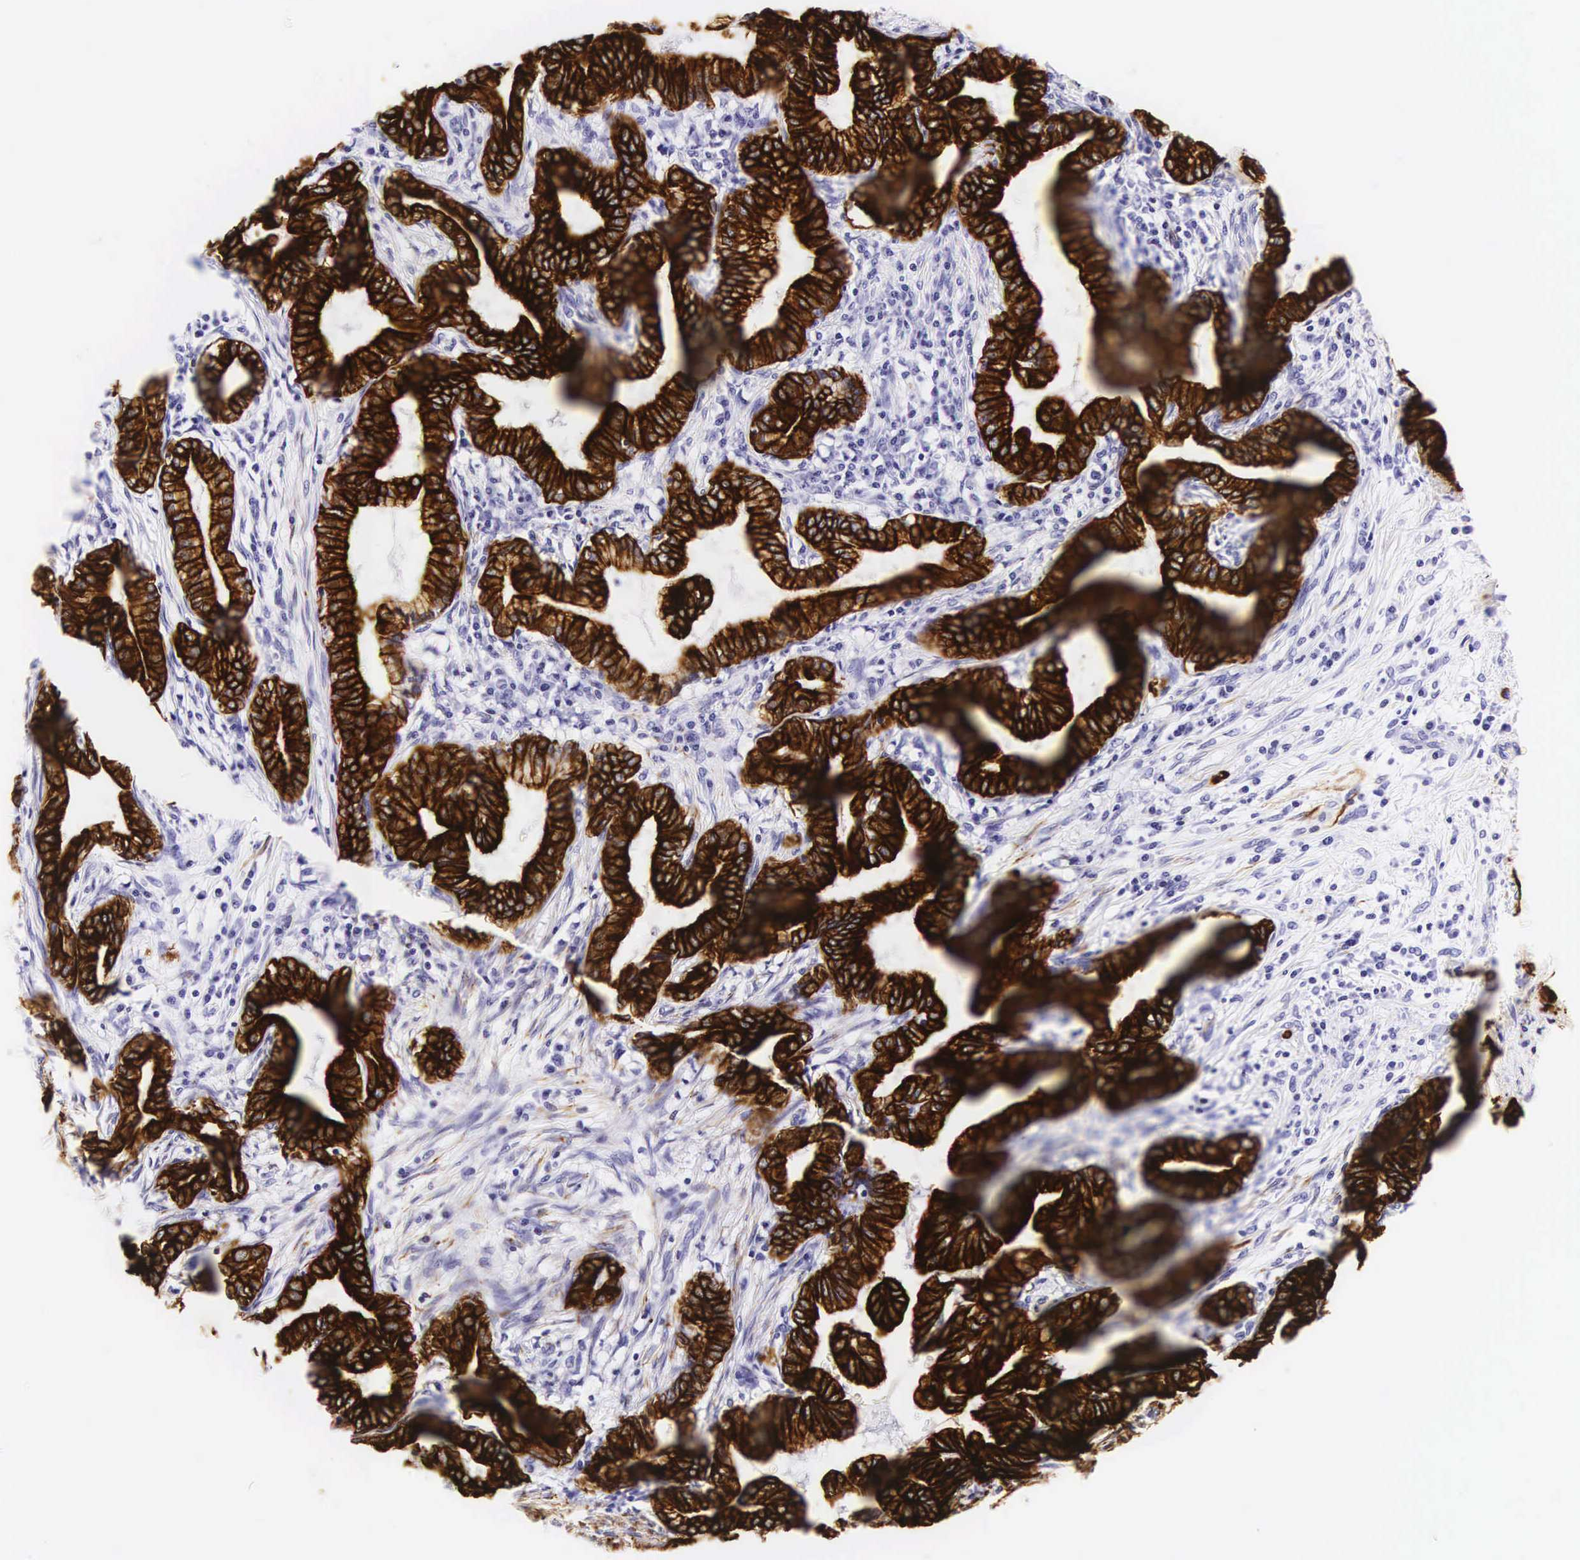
{"staining": {"intensity": "strong", "quantity": ">75%", "location": "cytoplasmic/membranous"}, "tissue": "pancreatic cancer", "cell_type": "Tumor cells", "image_type": "cancer", "snomed": [{"axis": "morphology", "description": "Adenocarcinoma, NOS"}, {"axis": "topography", "description": "Pancreas"}], "caption": "Pancreatic cancer was stained to show a protein in brown. There is high levels of strong cytoplasmic/membranous staining in approximately >75% of tumor cells.", "gene": "KRT18", "patient": {"sex": "female", "age": 64}}